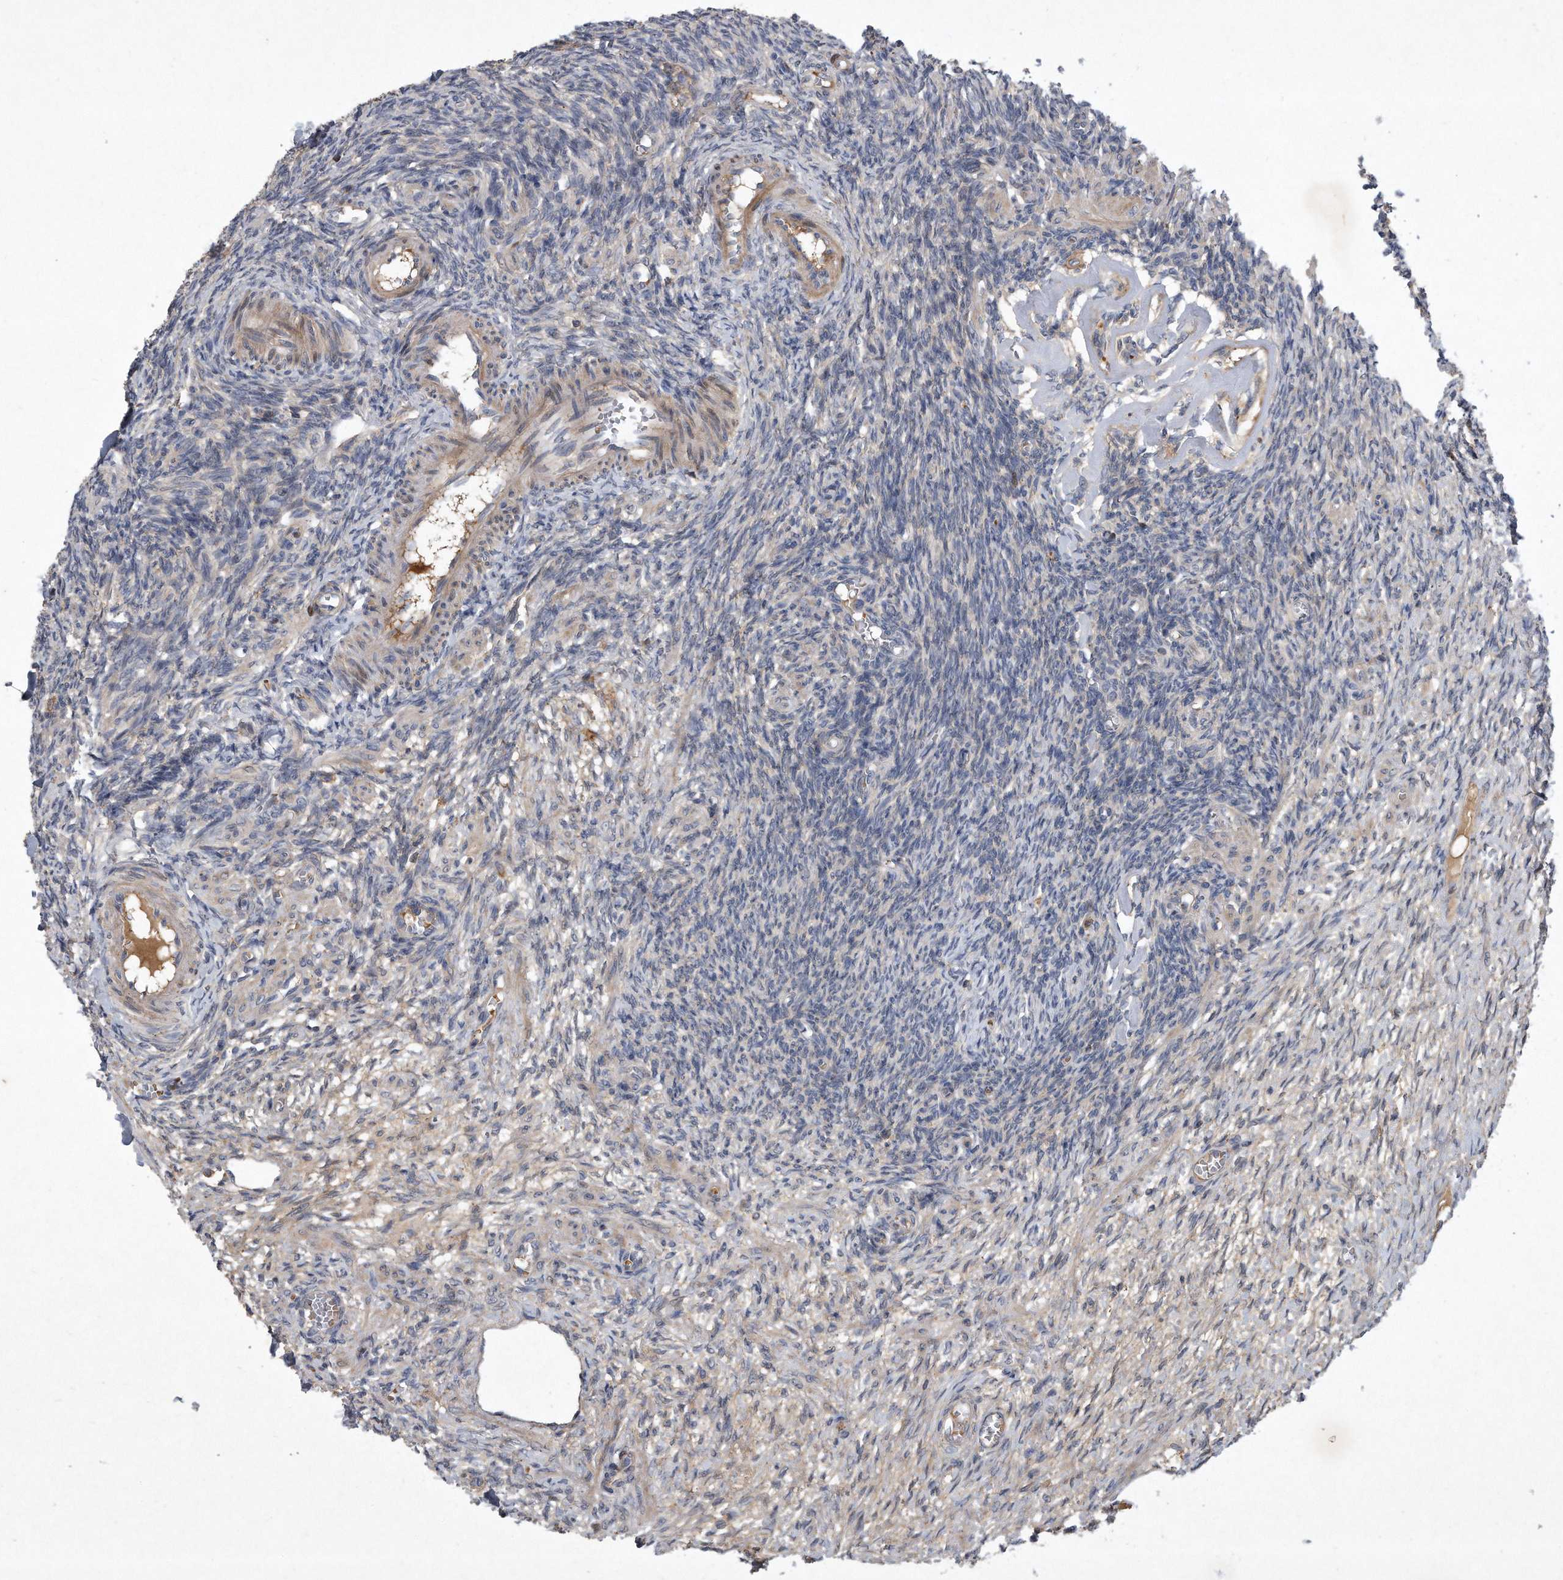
{"staining": {"intensity": "weak", "quantity": ">75%", "location": "cytoplasmic/membranous"}, "tissue": "ovary", "cell_type": "Follicle cells", "image_type": "normal", "snomed": [{"axis": "morphology", "description": "Normal tissue, NOS"}, {"axis": "topography", "description": "Ovary"}], "caption": "DAB immunohistochemical staining of benign ovary exhibits weak cytoplasmic/membranous protein staining in approximately >75% of follicle cells. (DAB (3,3'-diaminobenzidine) IHC, brown staining for protein, blue staining for nuclei).", "gene": "PGBD2", "patient": {"sex": "female", "age": 27}}